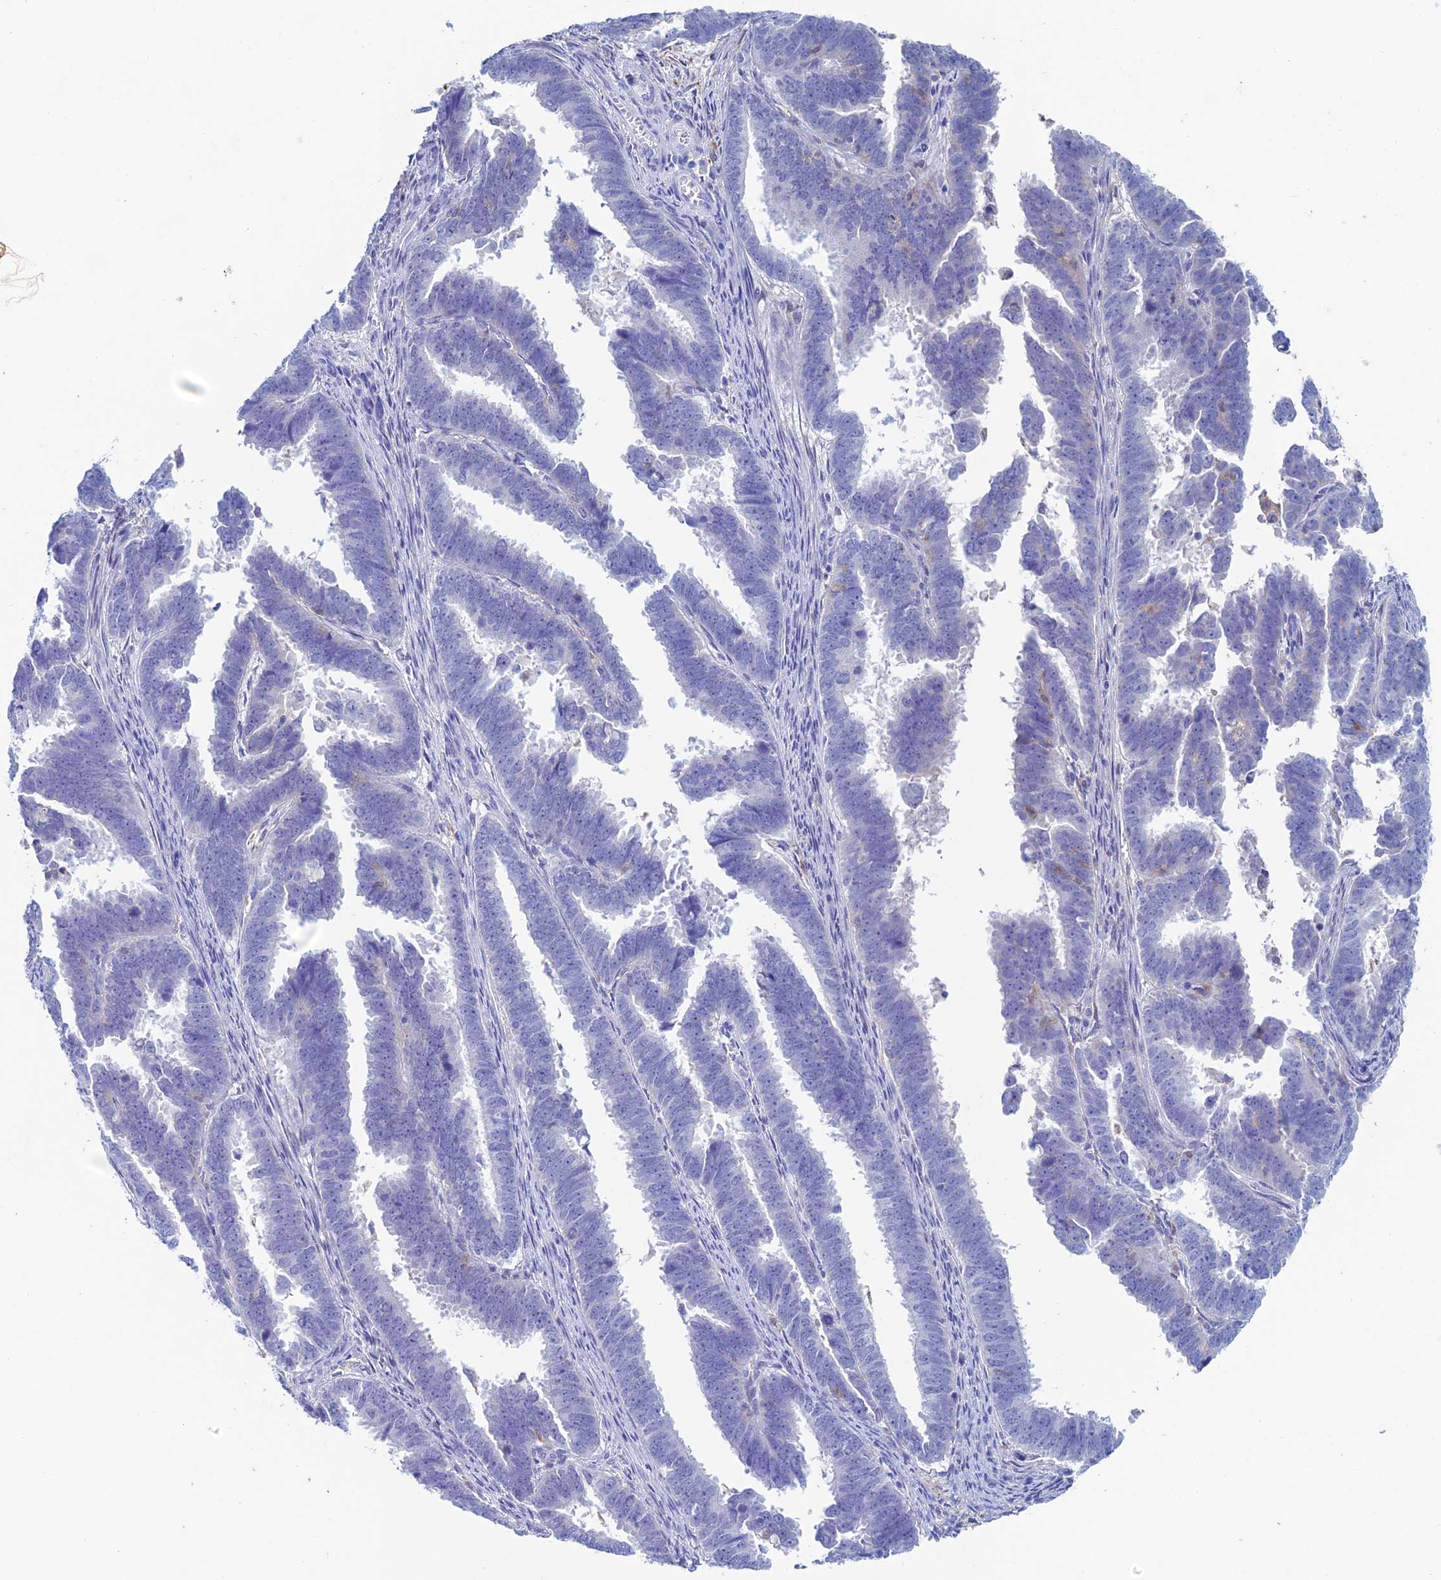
{"staining": {"intensity": "negative", "quantity": "none", "location": "none"}, "tissue": "endometrial cancer", "cell_type": "Tumor cells", "image_type": "cancer", "snomed": [{"axis": "morphology", "description": "Adenocarcinoma, NOS"}, {"axis": "topography", "description": "Endometrium"}], "caption": "Tumor cells are negative for brown protein staining in endometrial cancer (adenocarcinoma).", "gene": "KCNK17", "patient": {"sex": "female", "age": 75}}